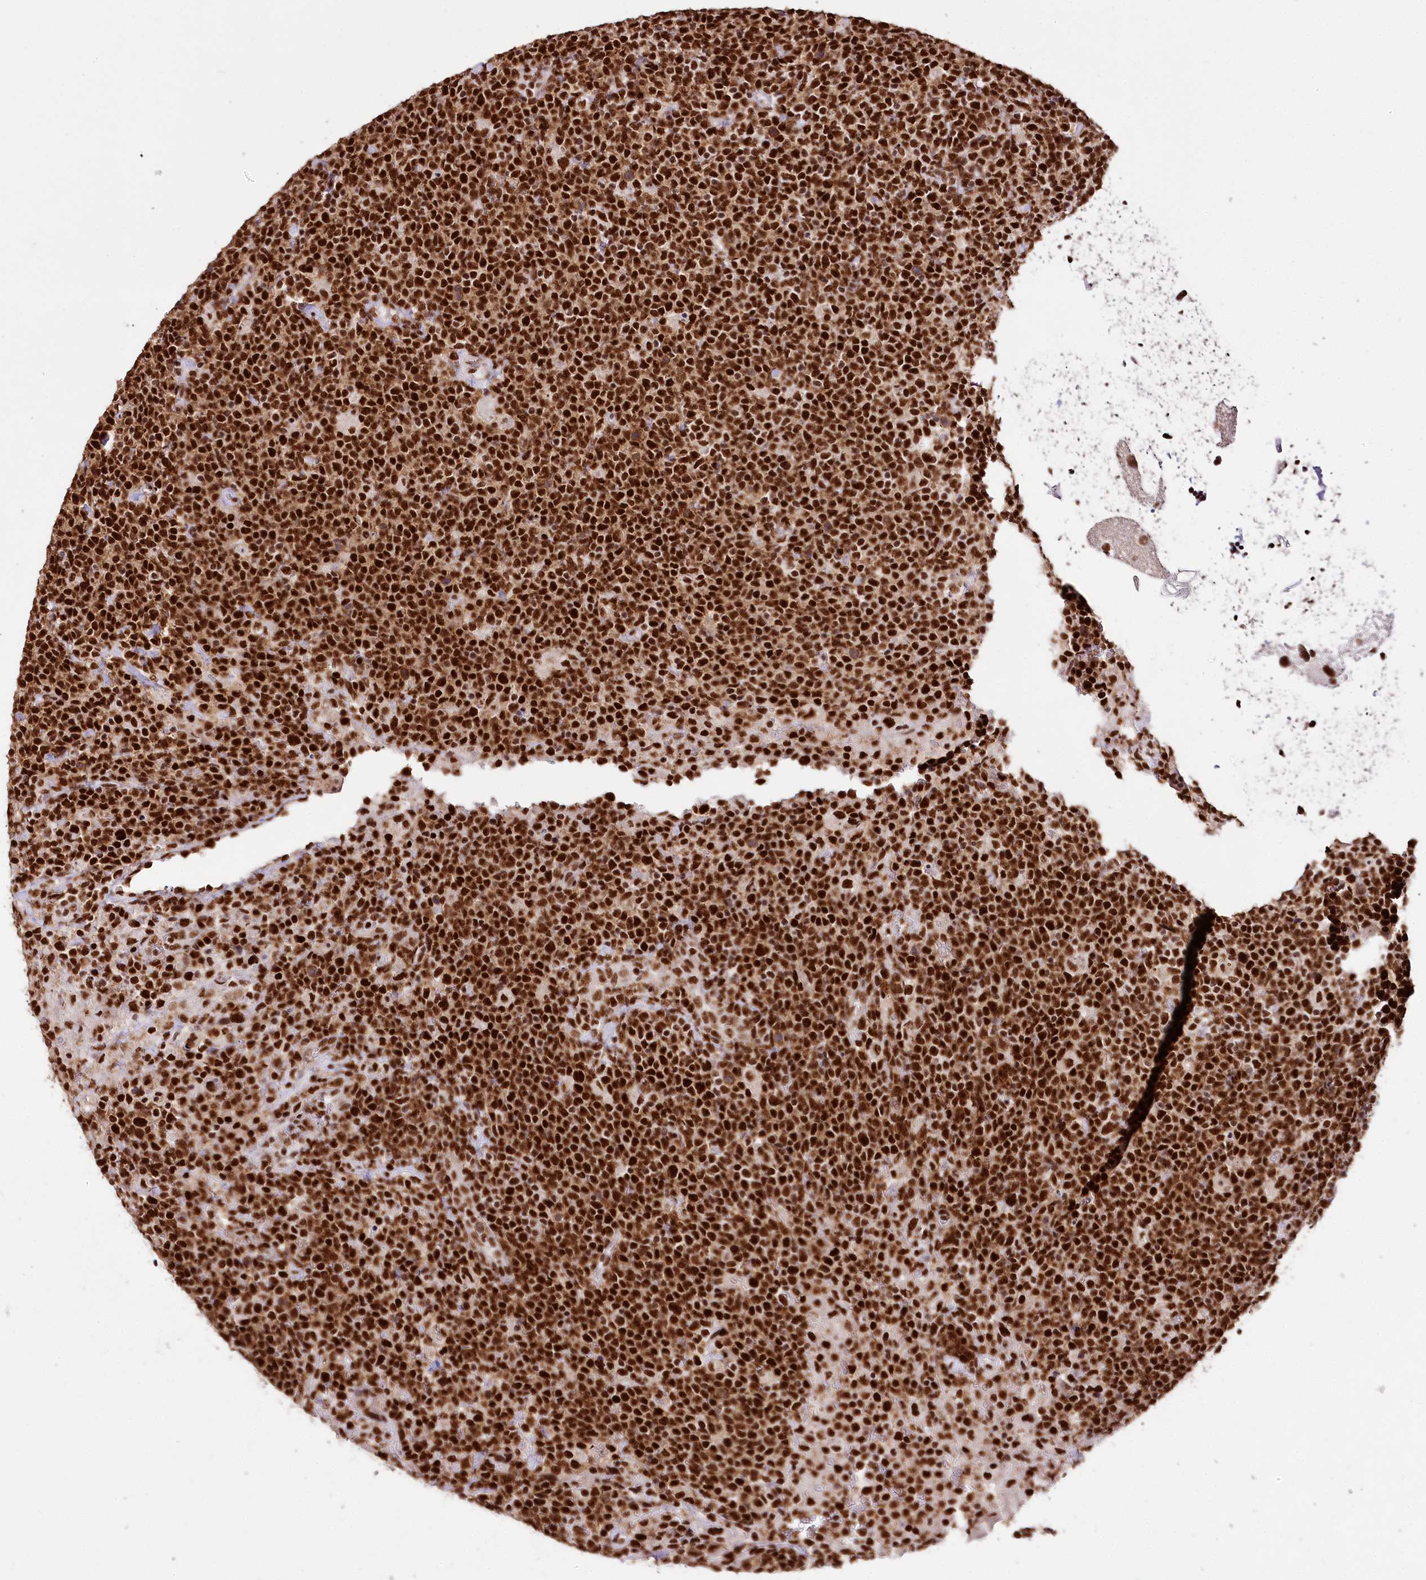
{"staining": {"intensity": "strong", "quantity": ">75%", "location": "cytoplasmic/membranous,nuclear"}, "tissue": "lymphoma", "cell_type": "Tumor cells", "image_type": "cancer", "snomed": [{"axis": "morphology", "description": "Malignant lymphoma, non-Hodgkin's type, High grade"}, {"axis": "topography", "description": "Lymph node"}], "caption": "Strong cytoplasmic/membranous and nuclear positivity for a protein is identified in approximately >75% of tumor cells of malignant lymphoma, non-Hodgkin's type (high-grade) using immunohistochemistry.", "gene": "SMARCE1", "patient": {"sex": "male", "age": 61}}